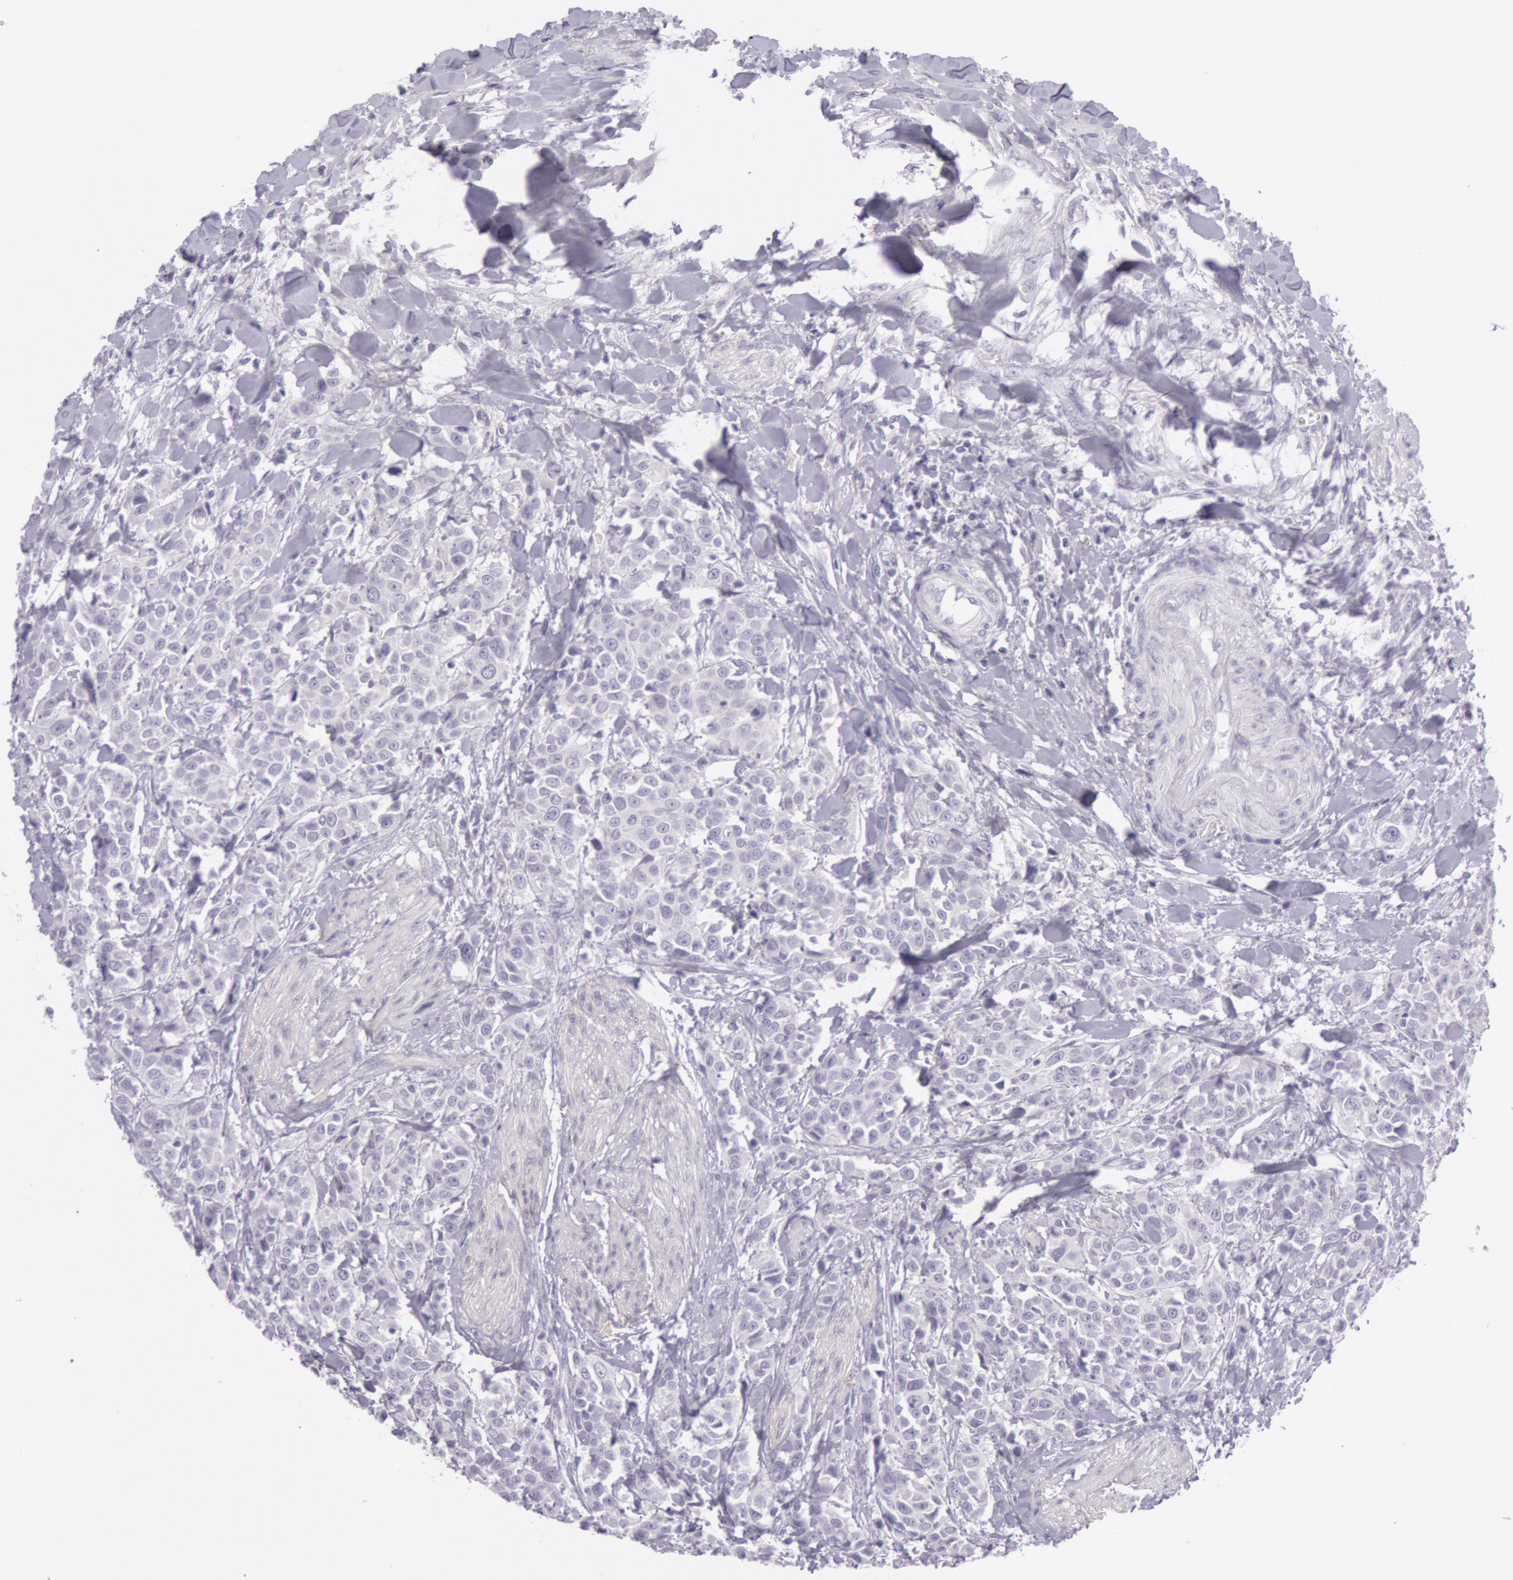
{"staining": {"intensity": "negative", "quantity": "none", "location": "none"}, "tissue": "urothelial cancer", "cell_type": "Tumor cells", "image_type": "cancer", "snomed": [{"axis": "morphology", "description": "Urothelial carcinoma, High grade"}, {"axis": "topography", "description": "Urinary bladder"}], "caption": "Photomicrograph shows no protein expression in tumor cells of urothelial cancer tissue. Brightfield microscopy of immunohistochemistry stained with DAB (brown) and hematoxylin (blue), captured at high magnification.", "gene": "CKB", "patient": {"sex": "male", "age": 56}}